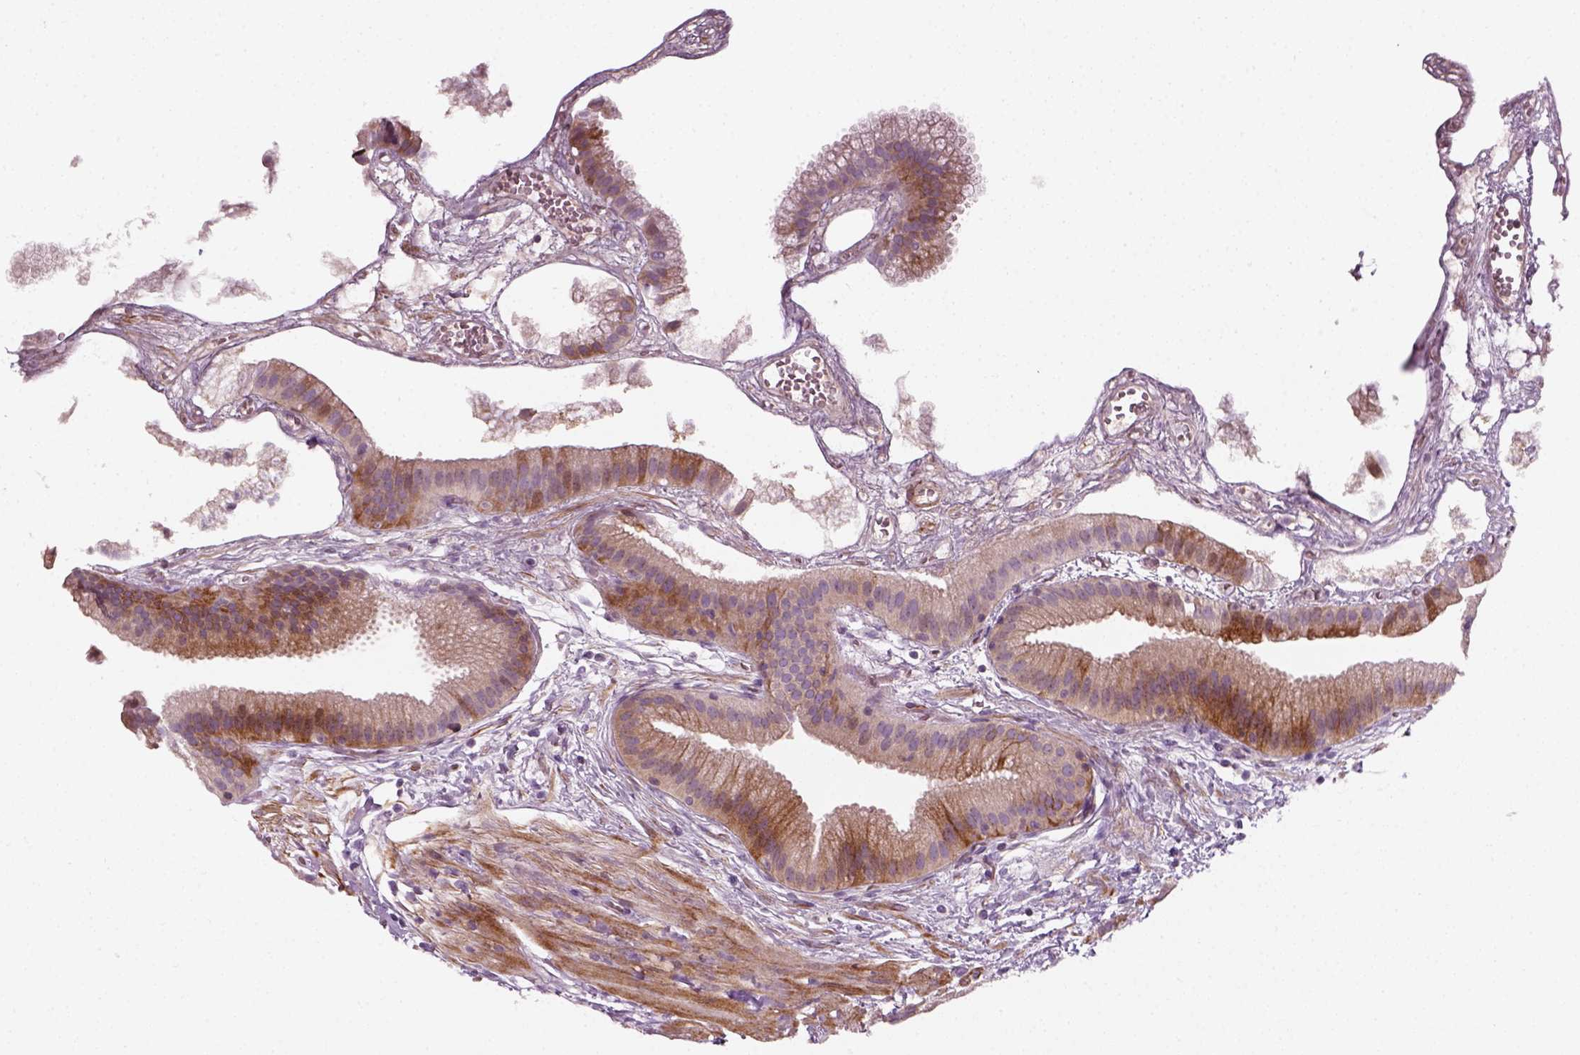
{"staining": {"intensity": "moderate", "quantity": ">75%", "location": "cytoplasmic/membranous"}, "tissue": "gallbladder", "cell_type": "Glandular cells", "image_type": "normal", "snomed": [{"axis": "morphology", "description": "Normal tissue, NOS"}, {"axis": "topography", "description": "Gallbladder"}], "caption": "High-magnification brightfield microscopy of benign gallbladder stained with DAB (brown) and counterstained with hematoxylin (blue). glandular cells exhibit moderate cytoplasmic/membranous staining is present in about>75% of cells. Using DAB (3,3'-diaminobenzidine) (brown) and hematoxylin (blue) stains, captured at high magnification using brightfield microscopy.", "gene": "DNASE1L1", "patient": {"sex": "female", "age": 63}}